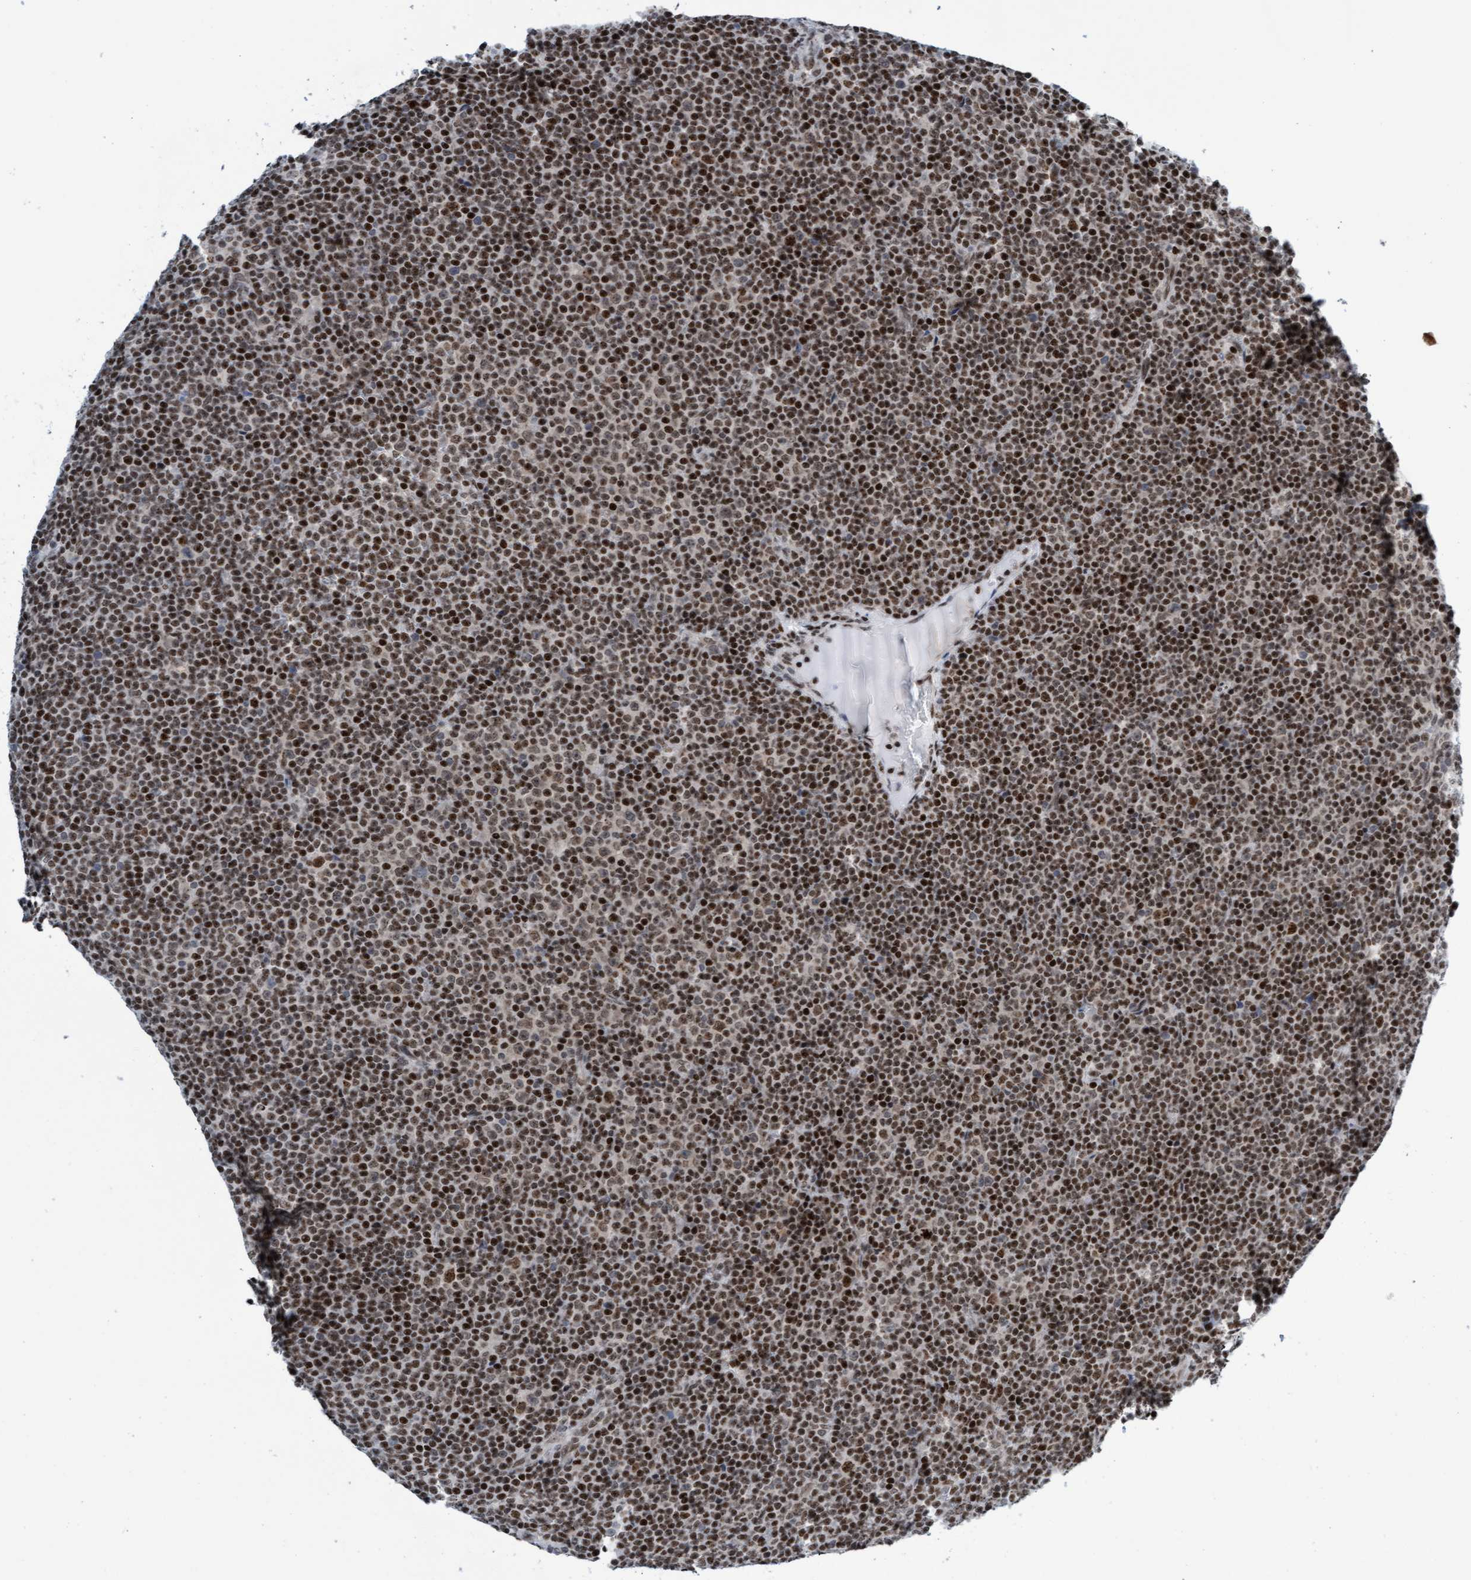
{"staining": {"intensity": "moderate", "quantity": ">75%", "location": "nuclear"}, "tissue": "lymphoma", "cell_type": "Tumor cells", "image_type": "cancer", "snomed": [{"axis": "morphology", "description": "Malignant lymphoma, non-Hodgkin's type, Low grade"}, {"axis": "topography", "description": "Lymph node"}], "caption": "The histopathology image displays a brown stain indicating the presence of a protein in the nuclear of tumor cells in lymphoma. Immunohistochemistry (ihc) stains the protein in brown and the nuclei are stained blue.", "gene": "GLRX2", "patient": {"sex": "female", "age": 67}}